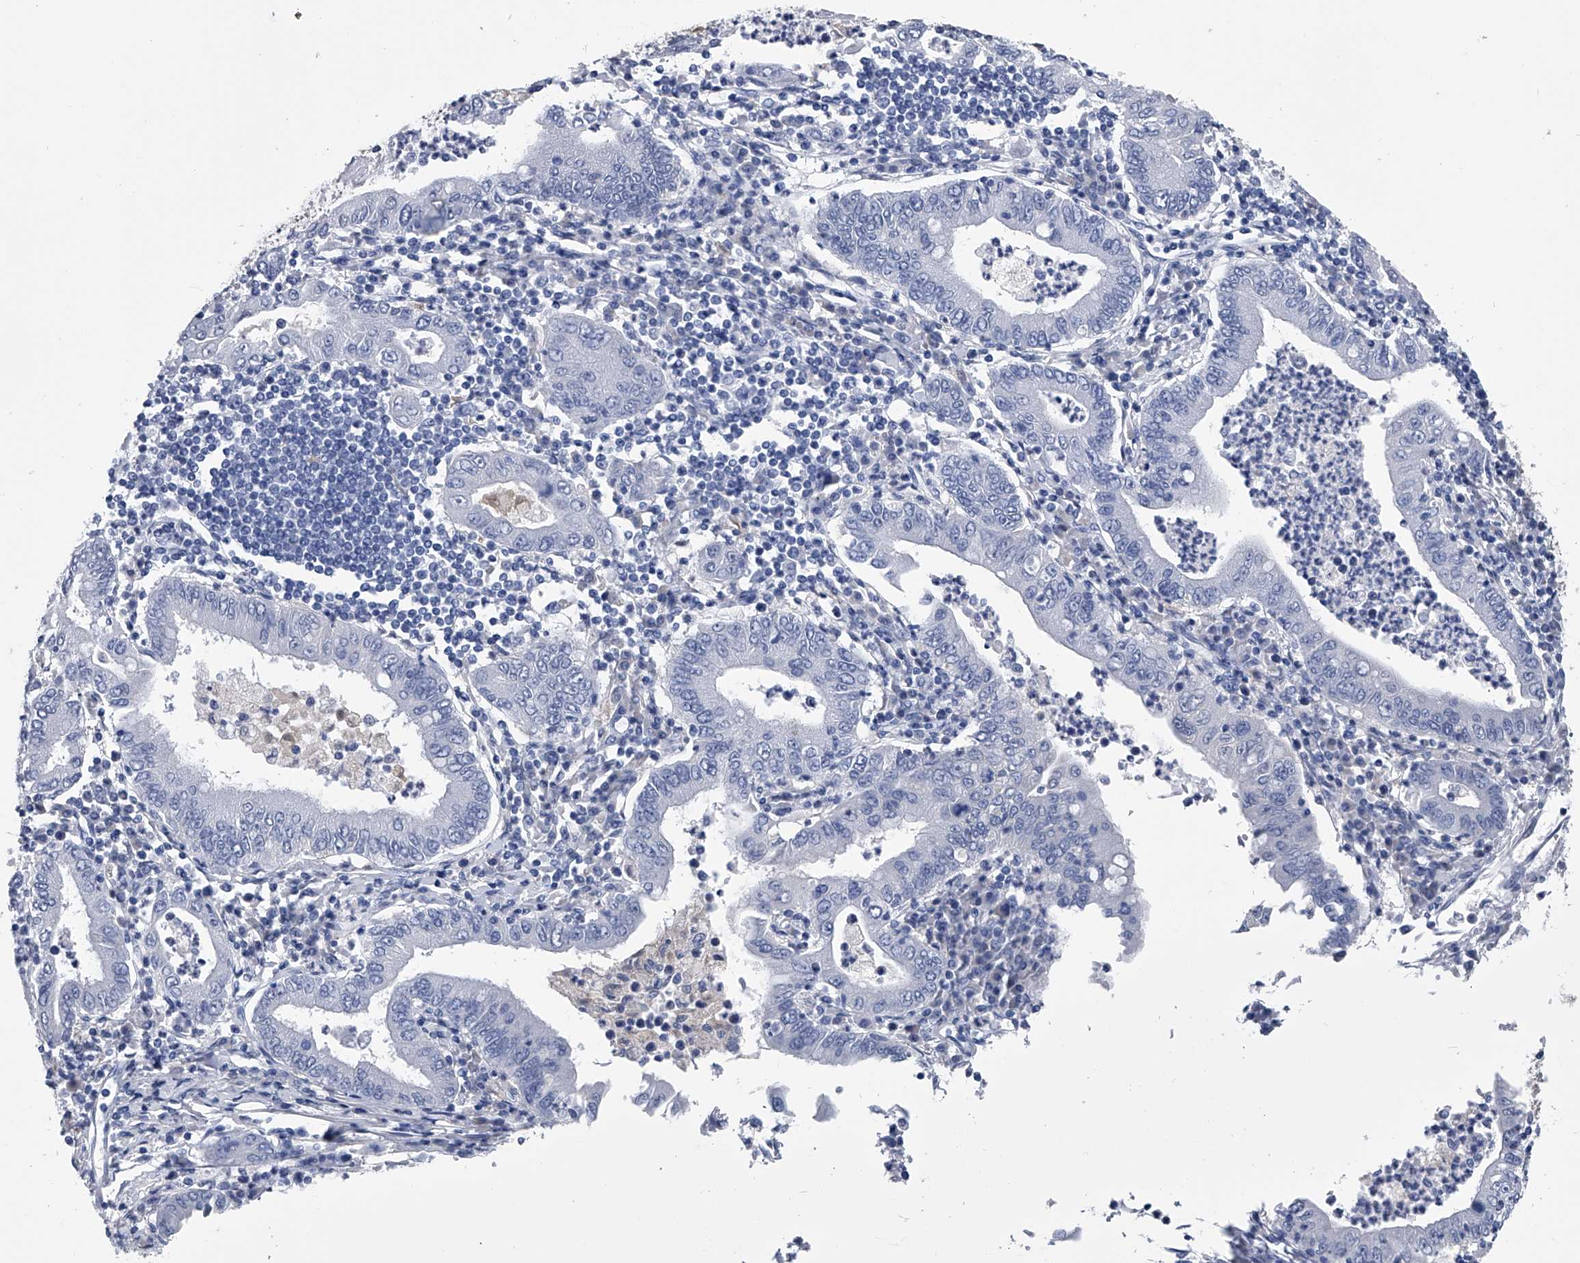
{"staining": {"intensity": "negative", "quantity": "none", "location": "none"}, "tissue": "stomach cancer", "cell_type": "Tumor cells", "image_type": "cancer", "snomed": [{"axis": "morphology", "description": "Normal tissue, NOS"}, {"axis": "morphology", "description": "Adenocarcinoma, NOS"}, {"axis": "topography", "description": "Esophagus"}, {"axis": "topography", "description": "Stomach, upper"}, {"axis": "topography", "description": "Peripheral nerve tissue"}], "caption": "This photomicrograph is of stomach cancer (adenocarcinoma) stained with immunohistochemistry (IHC) to label a protein in brown with the nuclei are counter-stained blue. There is no positivity in tumor cells.", "gene": "PDXK", "patient": {"sex": "male", "age": 62}}